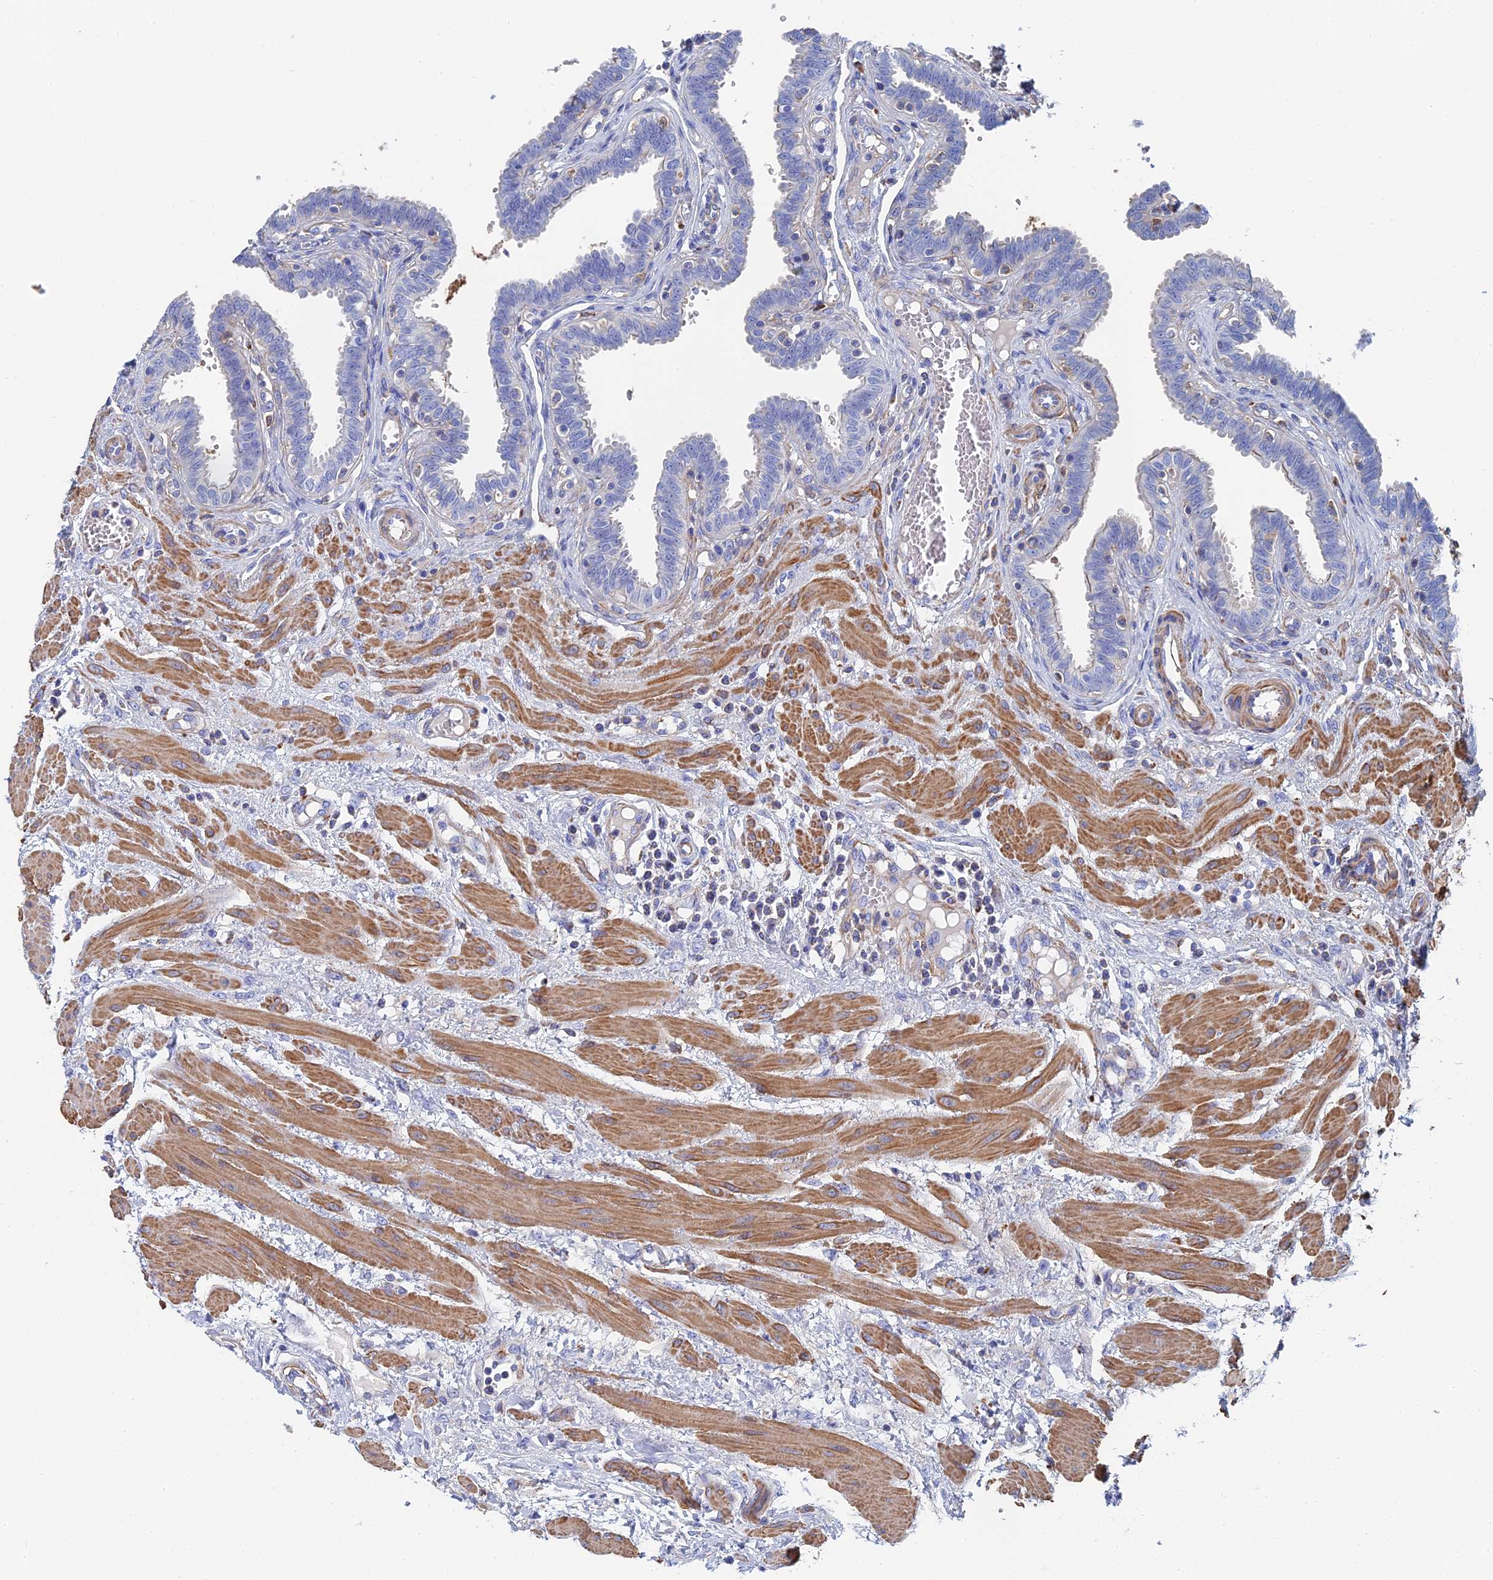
{"staining": {"intensity": "negative", "quantity": "none", "location": "none"}, "tissue": "fallopian tube", "cell_type": "Glandular cells", "image_type": "normal", "snomed": [{"axis": "morphology", "description": "Normal tissue, NOS"}, {"axis": "topography", "description": "Fallopian tube"}], "caption": "DAB (3,3'-diaminobenzidine) immunohistochemical staining of unremarkable fallopian tube demonstrates no significant expression in glandular cells.", "gene": "STRA6", "patient": {"sex": "female", "age": 32}}